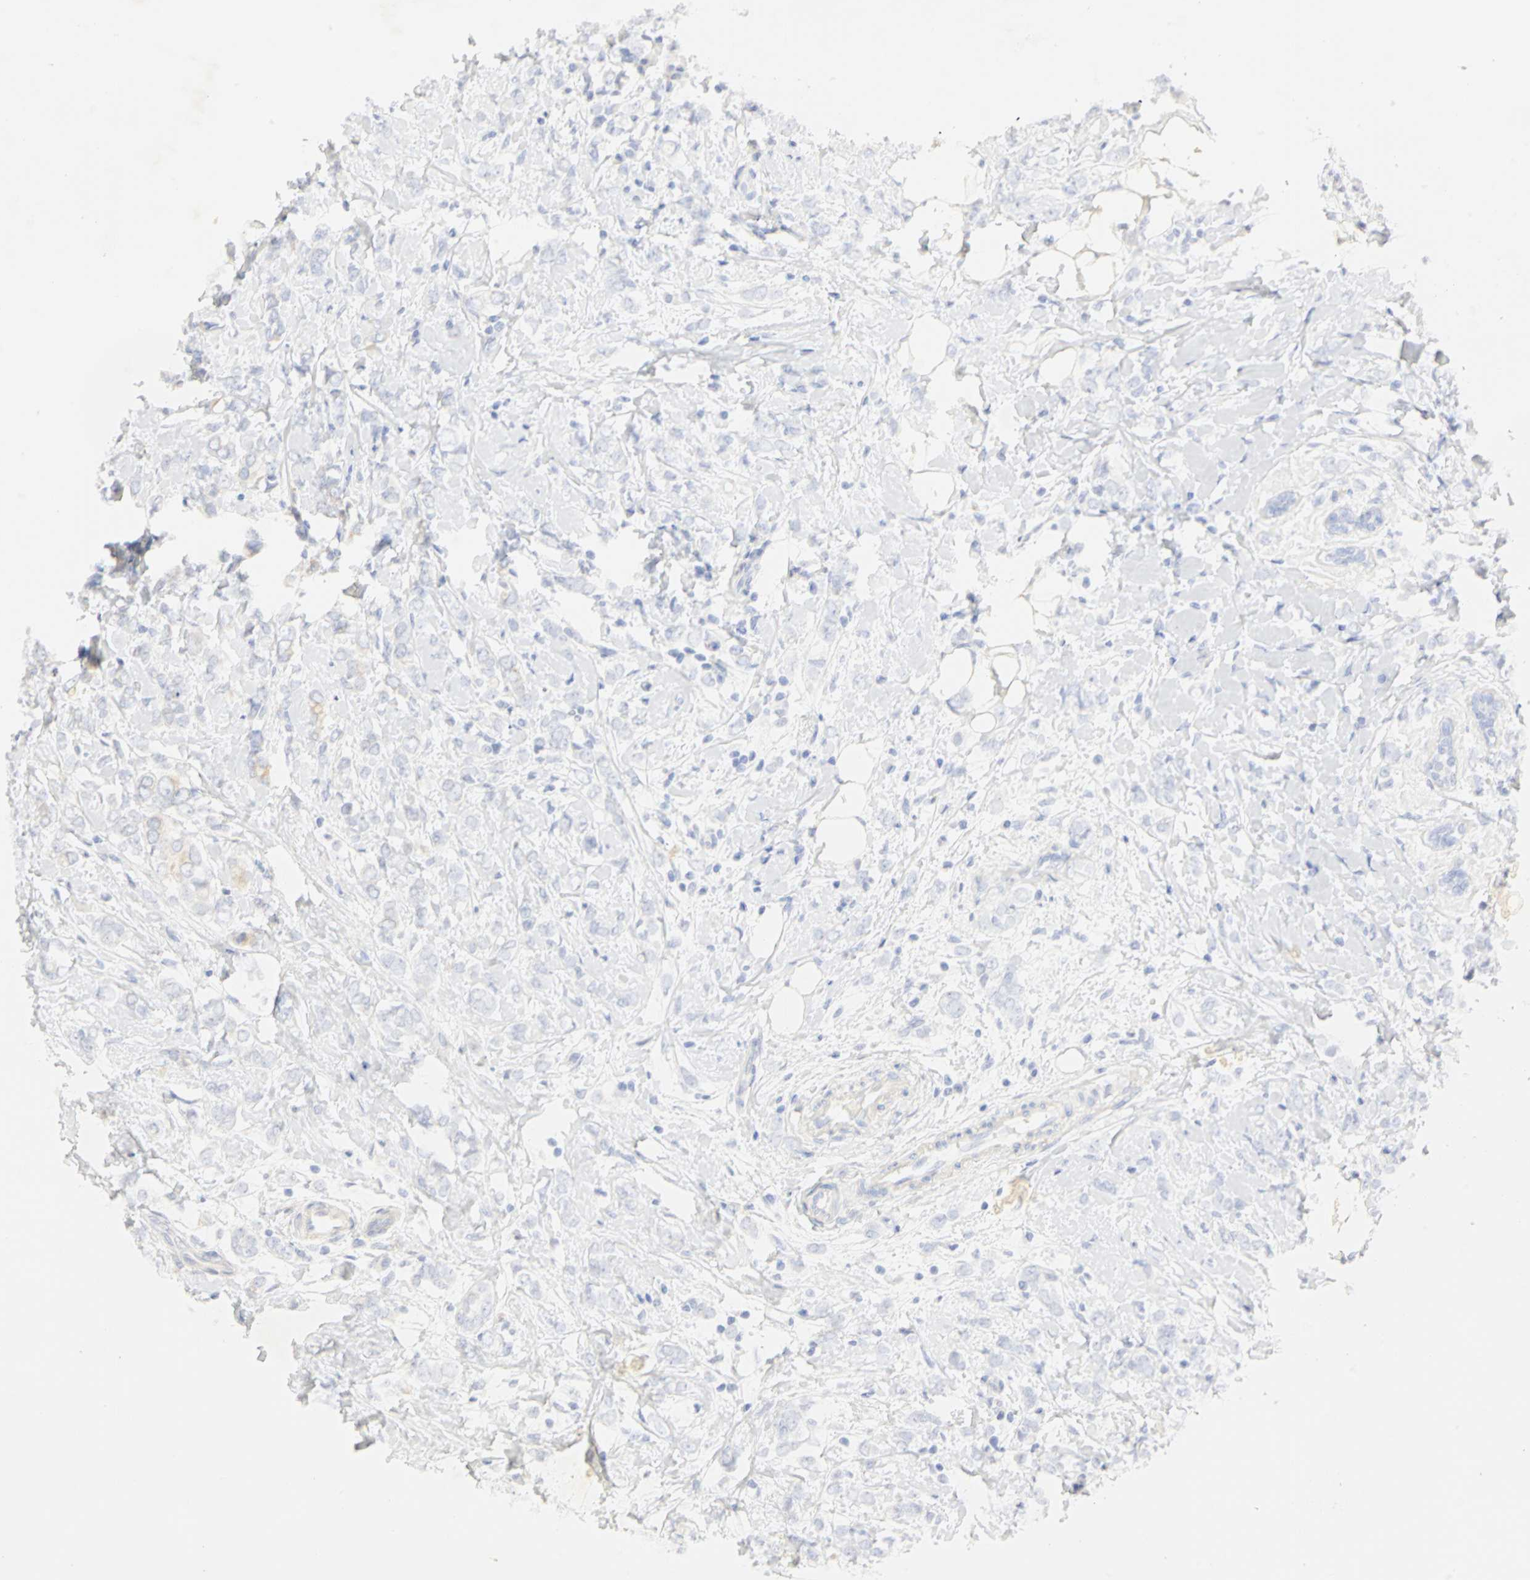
{"staining": {"intensity": "weak", "quantity": "<25%", "location": "cytoplasmic/membranous"}, "tissue": "breast cancer", "cell_type": "Tumor cells", "image_type": "cancer", "snomed": [{"axis": "morphology", "description": "Normal tissue, NOS"}, {"axis": "morphology", "description": "Lobular carcinoma"}, {"axis": "topography", "description": "Breast"}], "caption": "IHC of breast cancer shows no staining in tumor cells.", "gene": "GNRH2", "patient": {"sex": "female", "age": 47}}